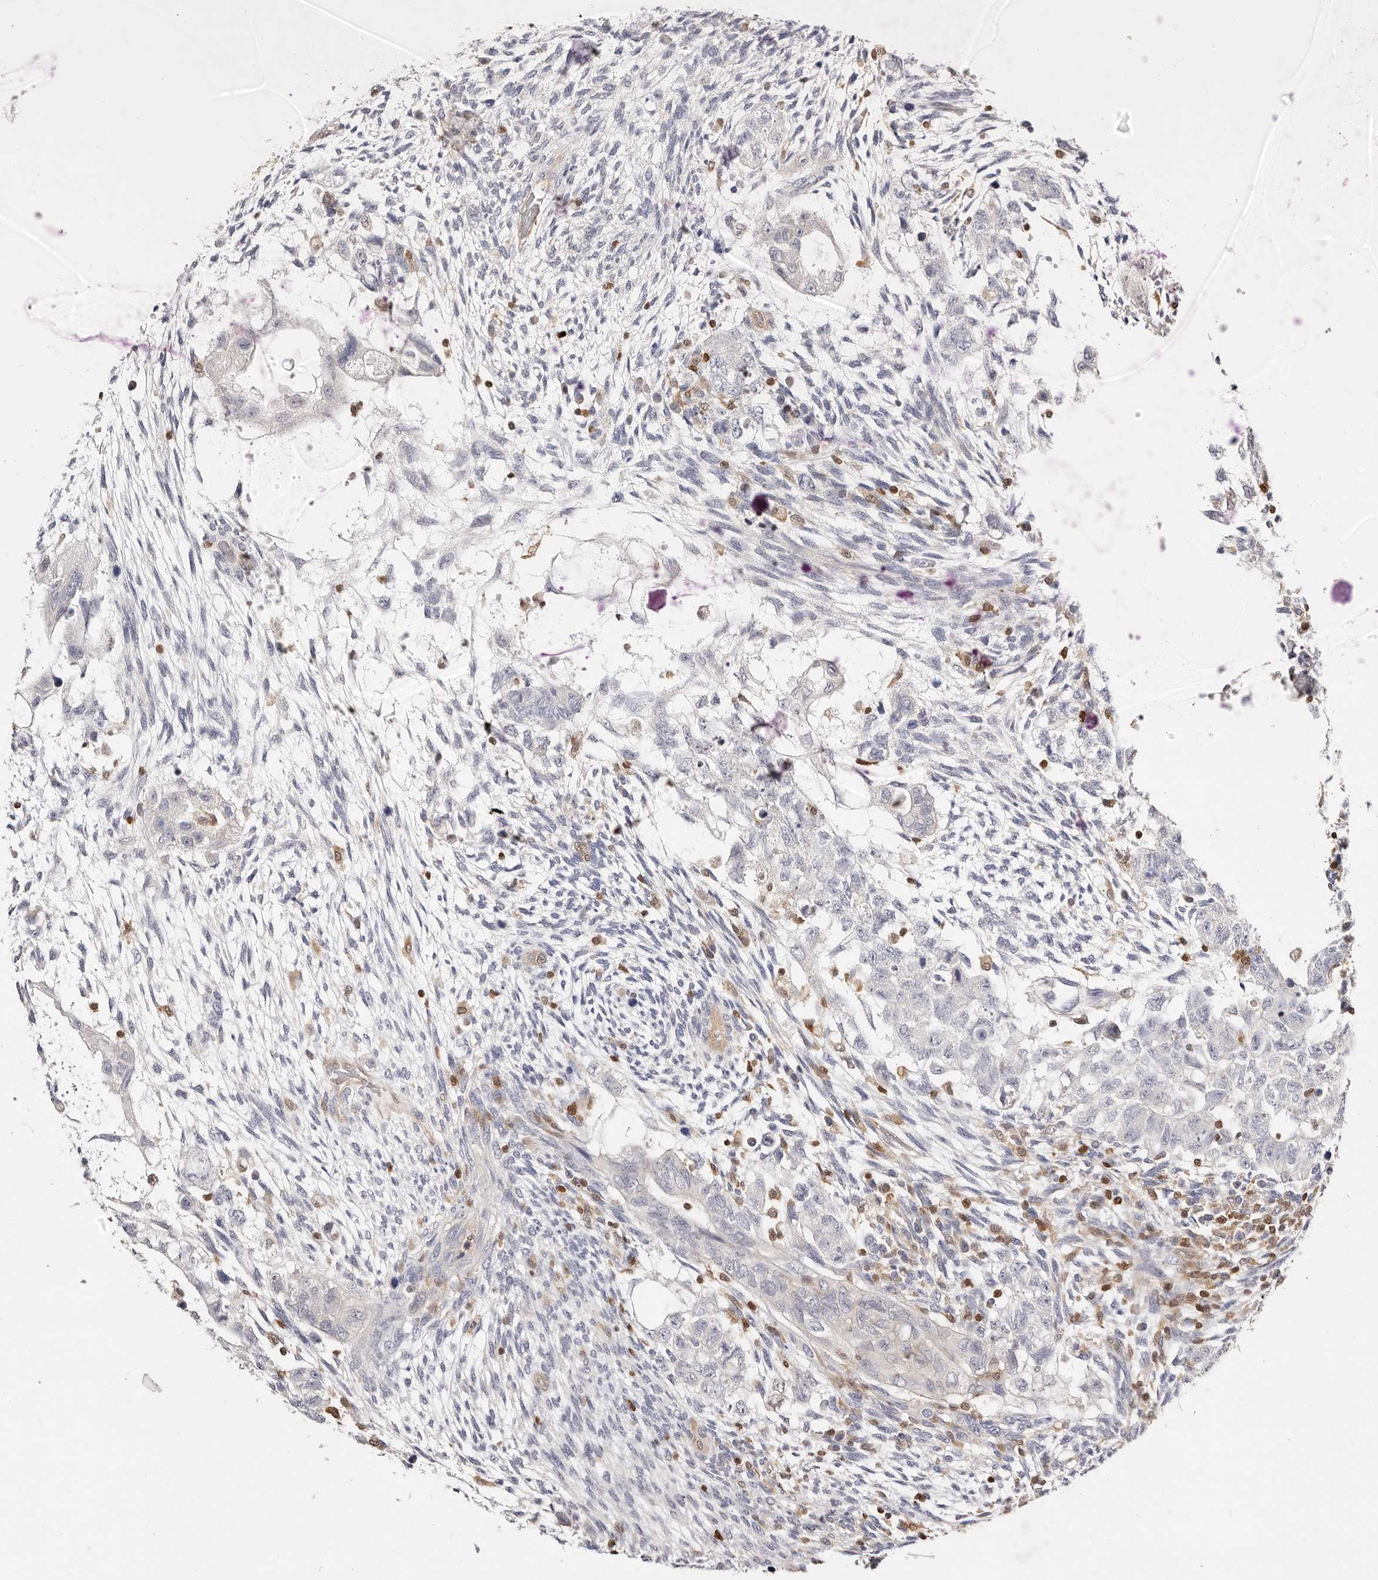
{"staining": {"intensity": "negative", "quantity": "none", "location": "none"}, "tissue": "testis cancer", "cell_type": "Tumor cells", "image_type": "cancer", "snomed": [{"axis": "morphology", "description": "Normal tissue, NOS"}, {"axis": "morphology", "description": "Carcinoma, Embryonal, NOS"}, {"axis": "topography", "description": "Testis"}], "caption": "Embryonal carcinoma (testis) stained for a protein using immunohistochemistry exhibits no staining tumor cells.", "gene": "STAT5A", "patient": {"sex": "male", "age": 36}}